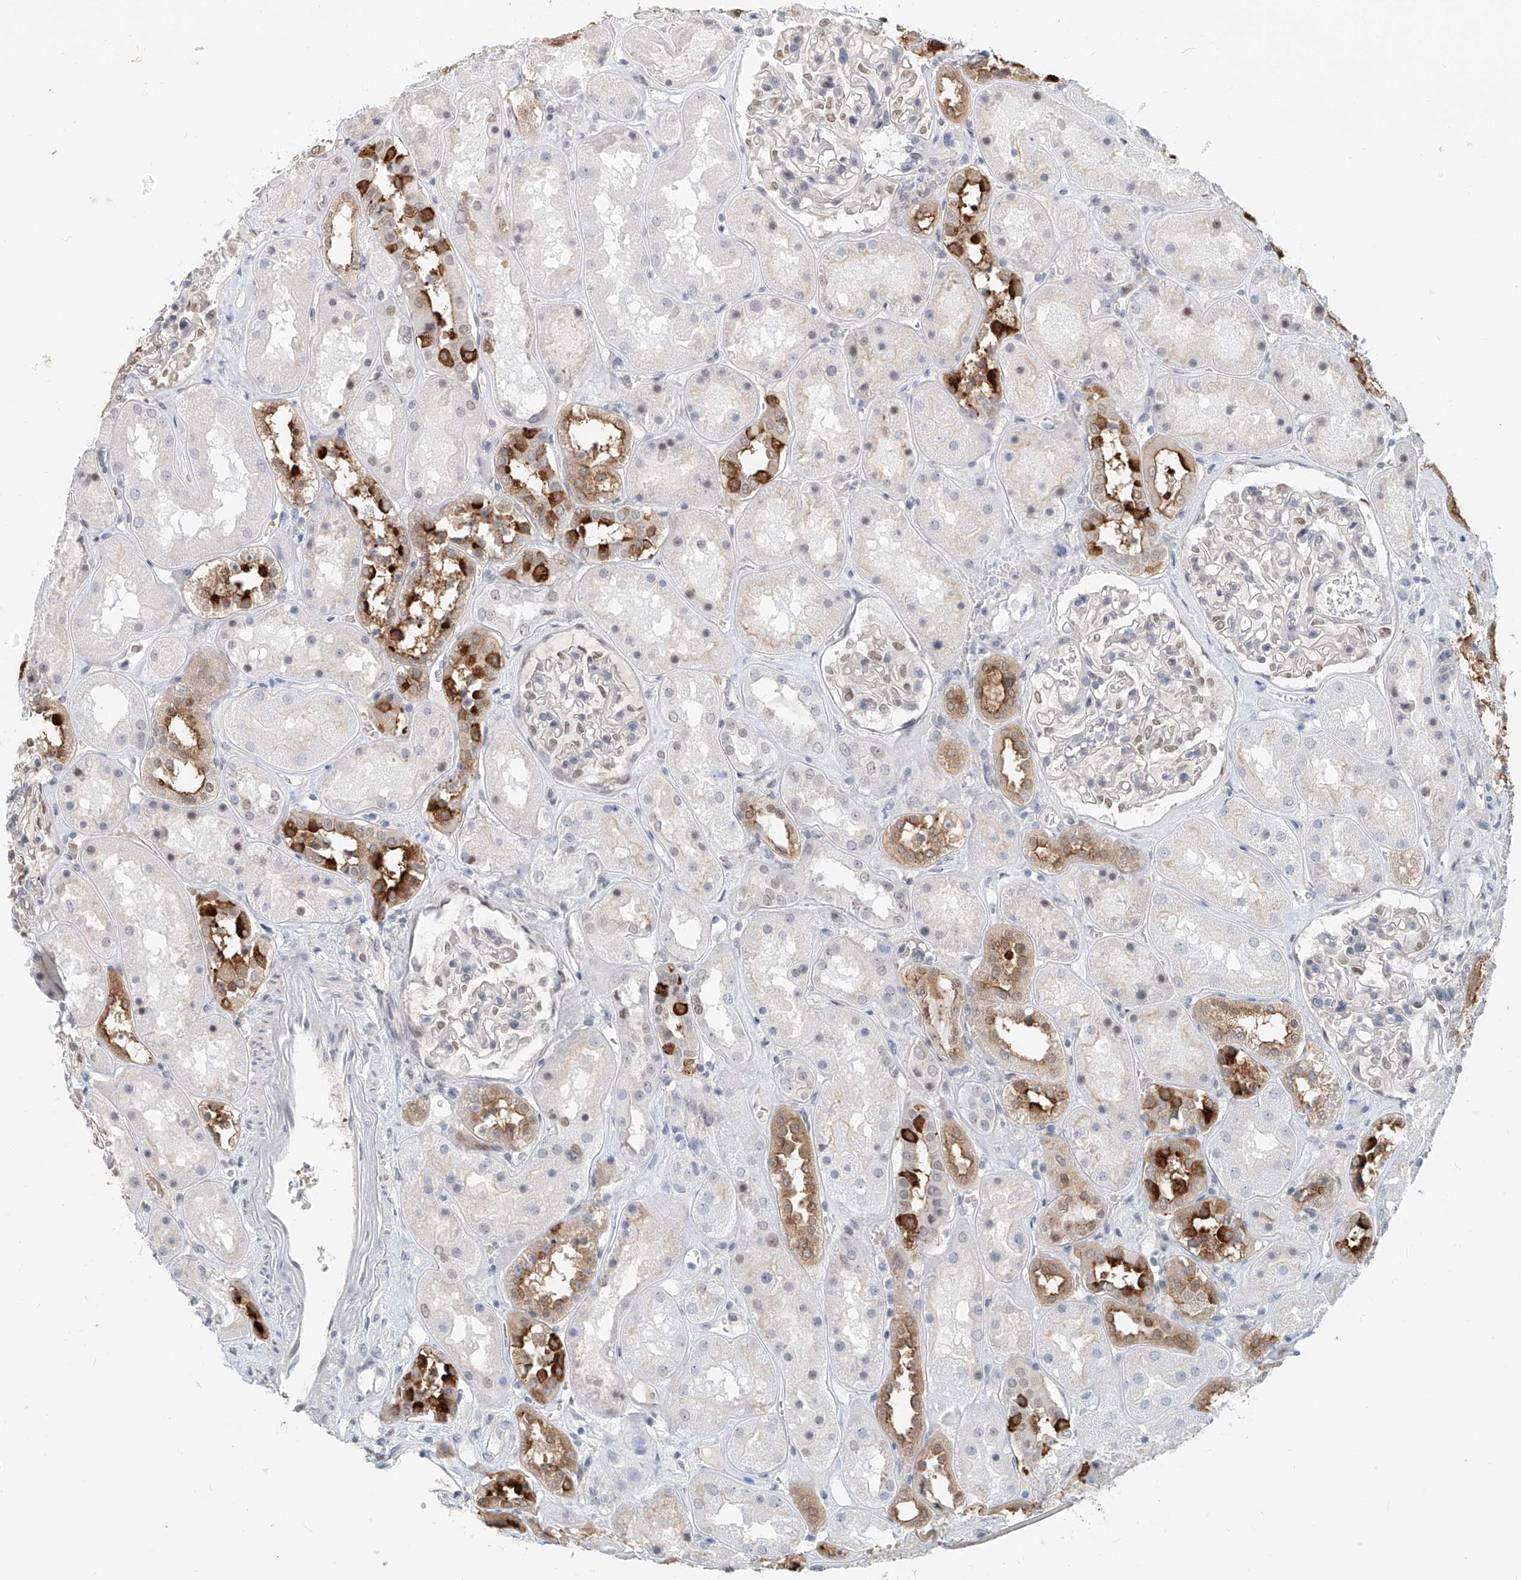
{"staining": {"intensity": "moderate", "quantity": "25%-75%", "location": "nuclear"}, "tissue": "kidney", "cell_type": "Cells in glomeruli", "image_type": "normal", "snomed": [{"axis": "morphology", "description": "Normal tissue, NOS"}, {"axis": "topography", "description": "Kidney"}], "caption": "An IHC photomicrograph of normal tissue is shown. Protein staining in brown shows moderate nuclear positivity in kidney within cells in glomeruli.", "gene": "SASH1", "patient": {"sex": "male", "age": 70}}